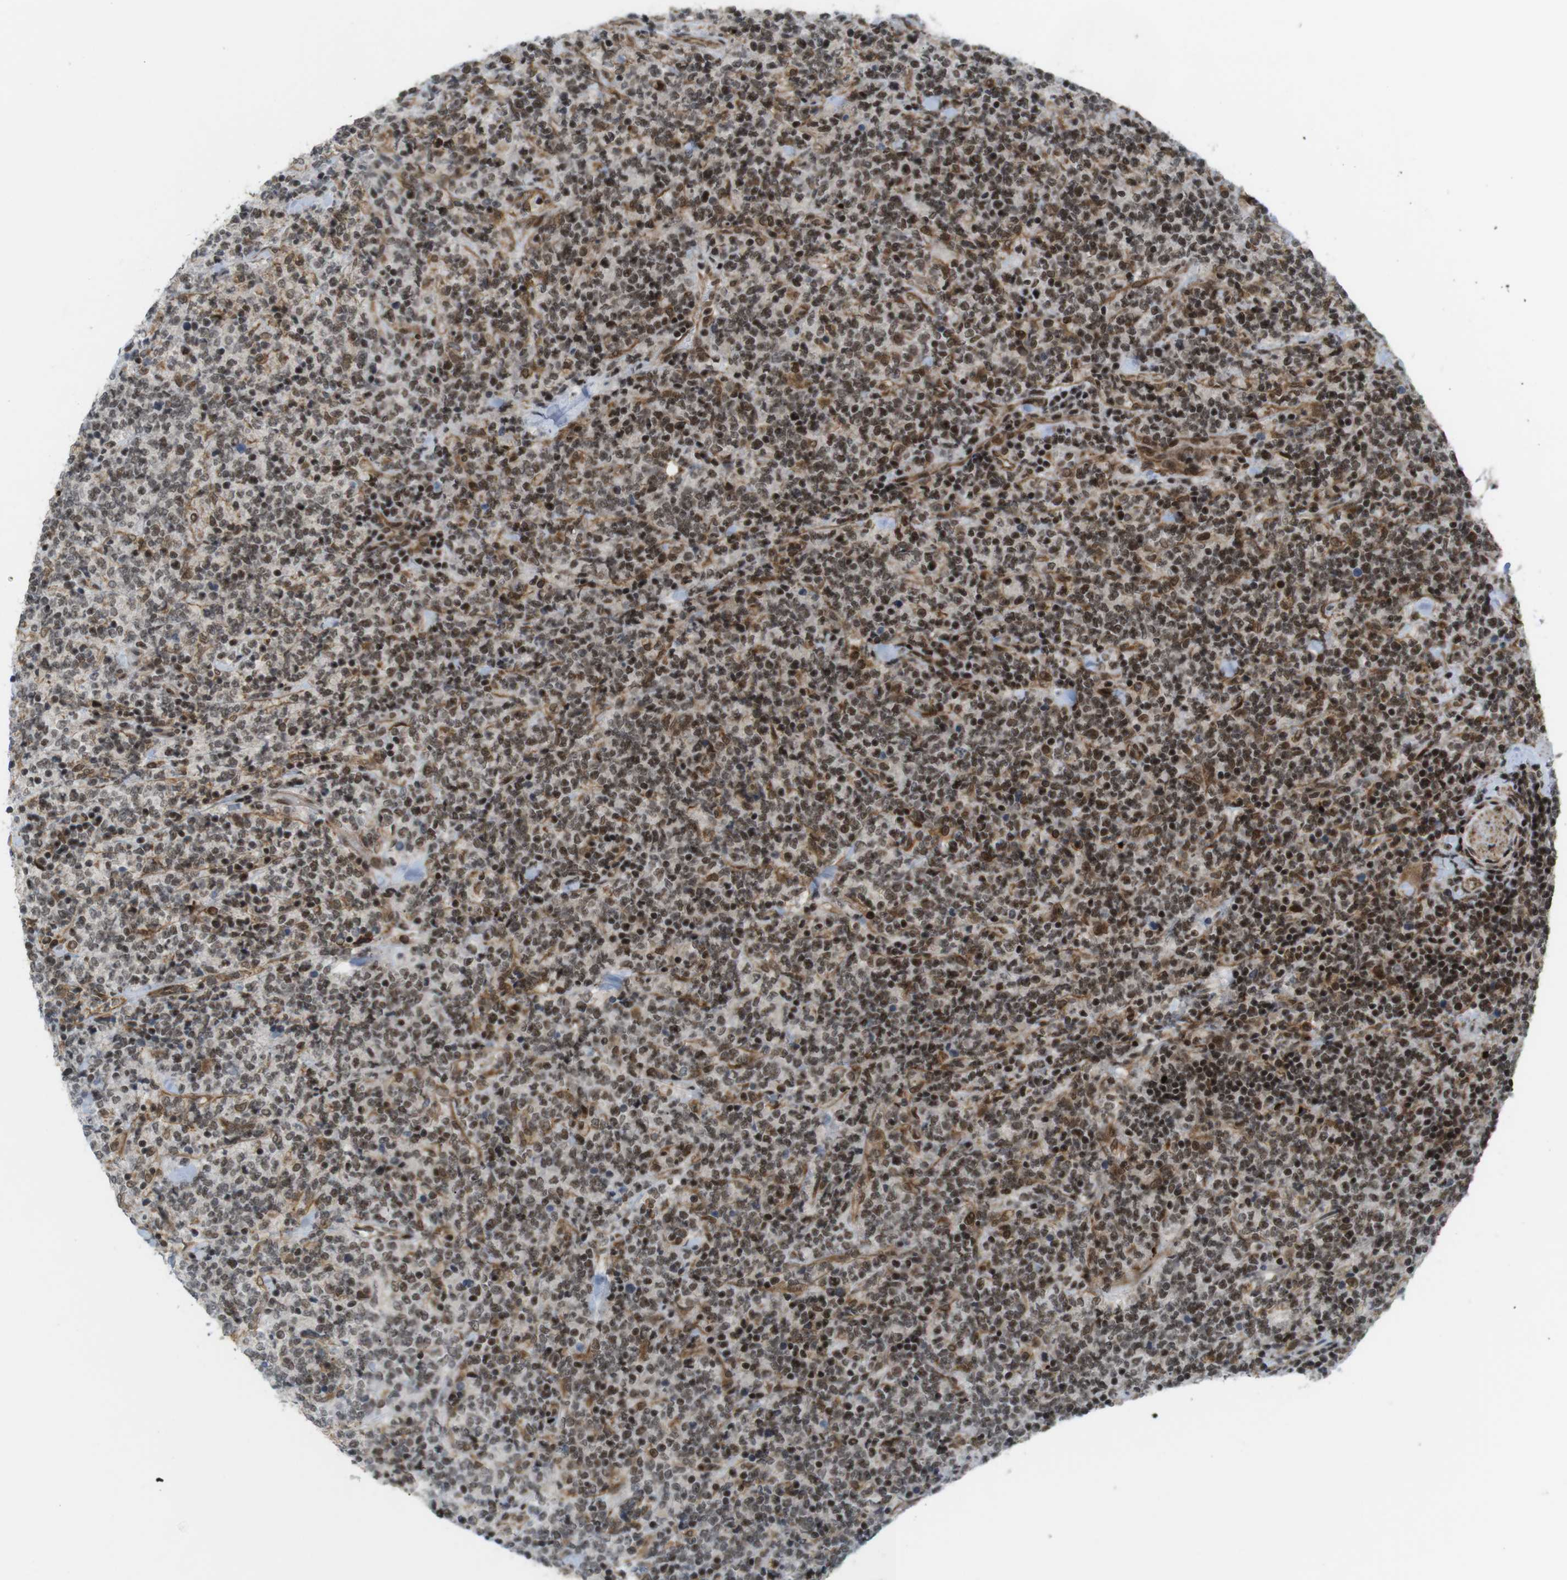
{"staining": {"intensity": "moderate", "quantity": ">75%", "location": "nuclear"}, "tissue": "lymphoma", "cell_type": "Tumor cells", "image_type": "cancer", "snomed": [{"axis": "morphology", "description": "Malignant lymphoma, non-Hodgkin's type, High grade"}, {"axis": "topography", "description": "Soft tissue"}], "caption": "This is a histology image of immunohistochemistry (IHC) staining of lymphoma, which shows moderate positivity in the nuclear of tumor cells.", "gene": "SP2", "patient": {"sex": "male", "age": 18}}